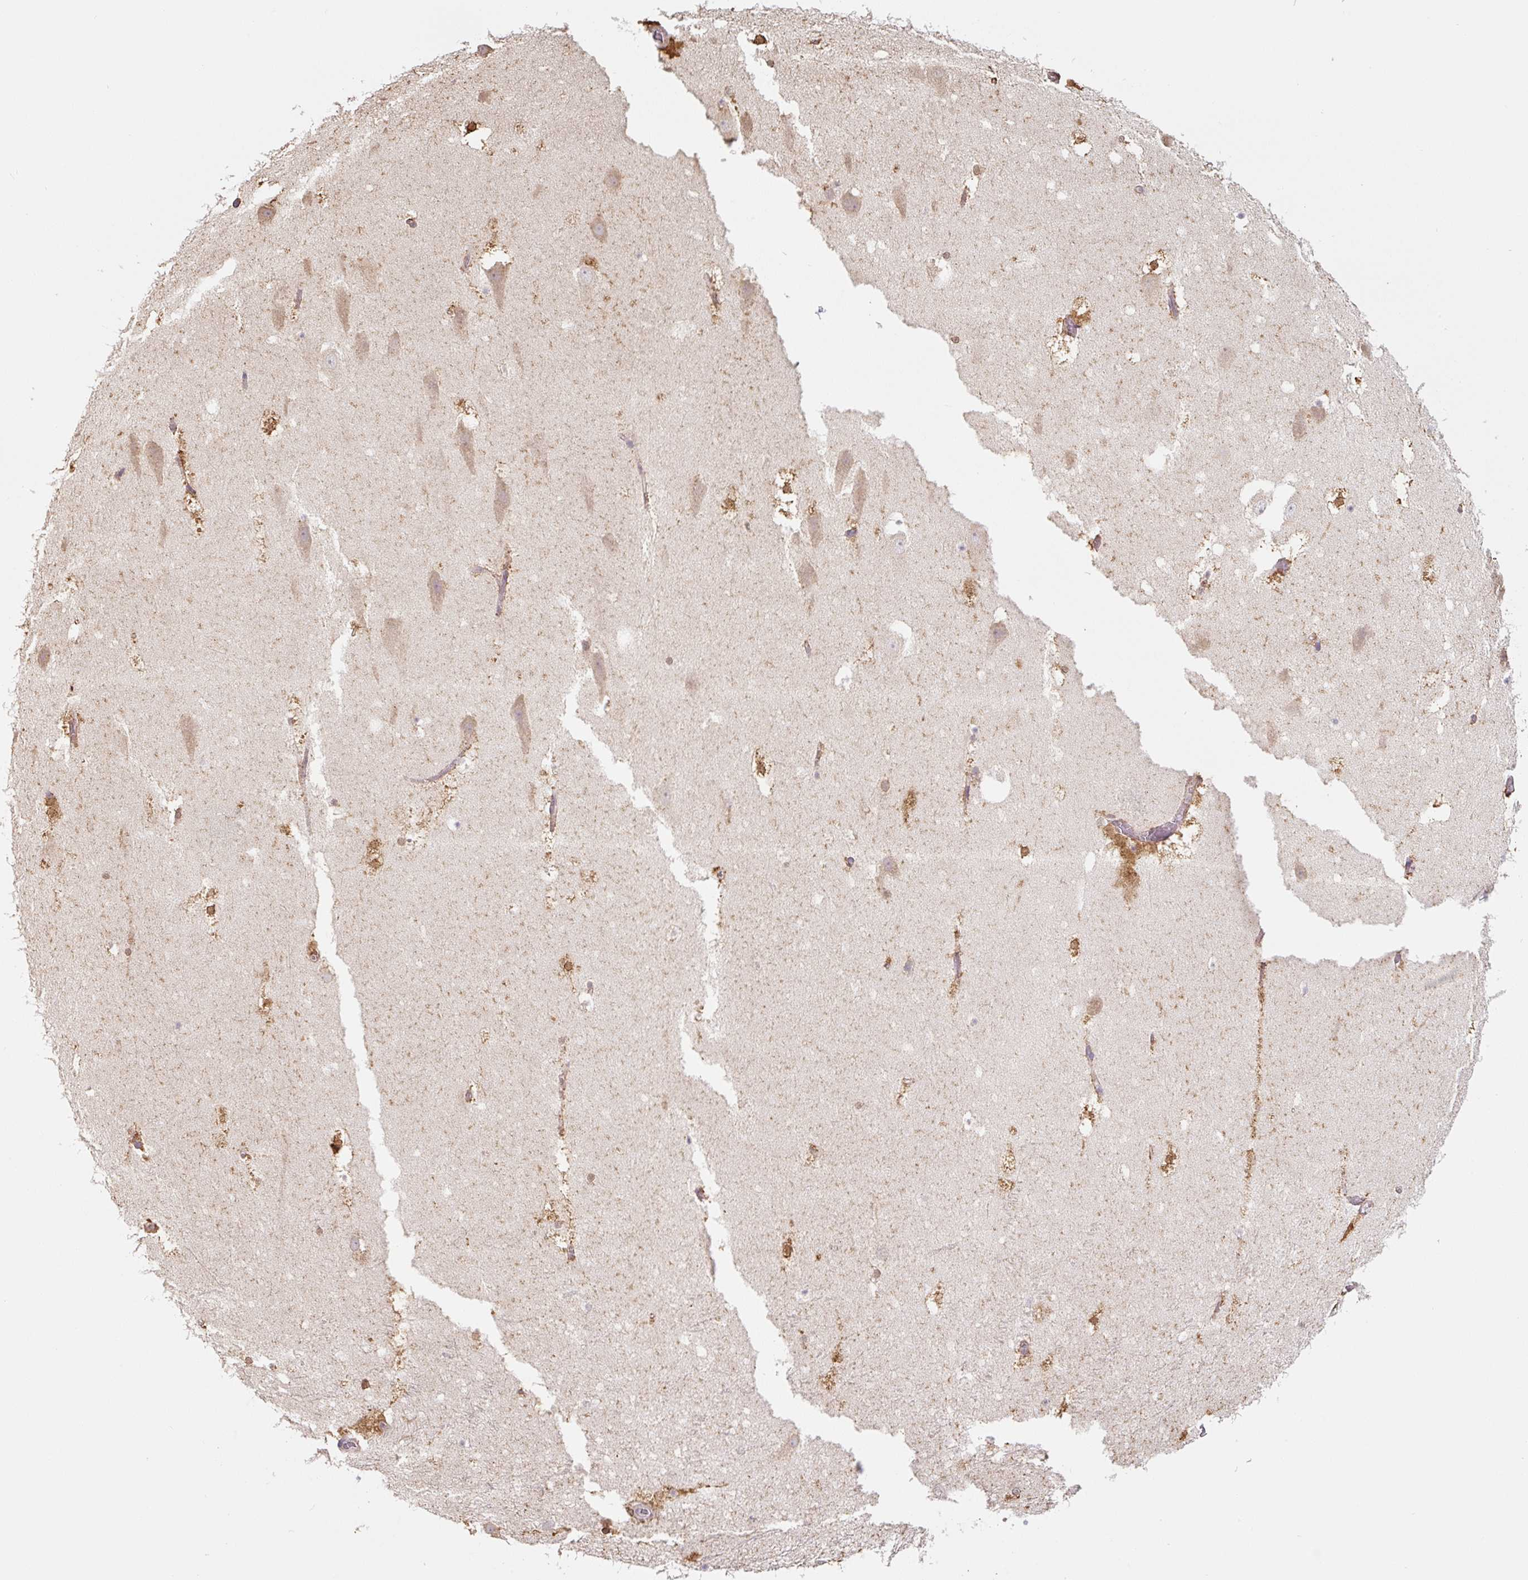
{"staining": {"intensity": "moderate", "quantity": "25%-75%", "location": "cytoplasmic/membranous,nuclear"}, "tissue": "hippocampus", "cell_type": "Glial cells", "image_type": "normal", "snomed": [{"axis": "morphology", "description": "Normal tissue, NOS"}, {"axis": "topography", "description": "Hippocampus"}], "caption": "Protein analysis of unremarkable hippocampus reveals moderate cytoplasmic/membranous,nuclear expression in approximately 25%-75% of glial cells.", "gene": "ASRGL1", "patient": {"sex": "female", "age": 42}}